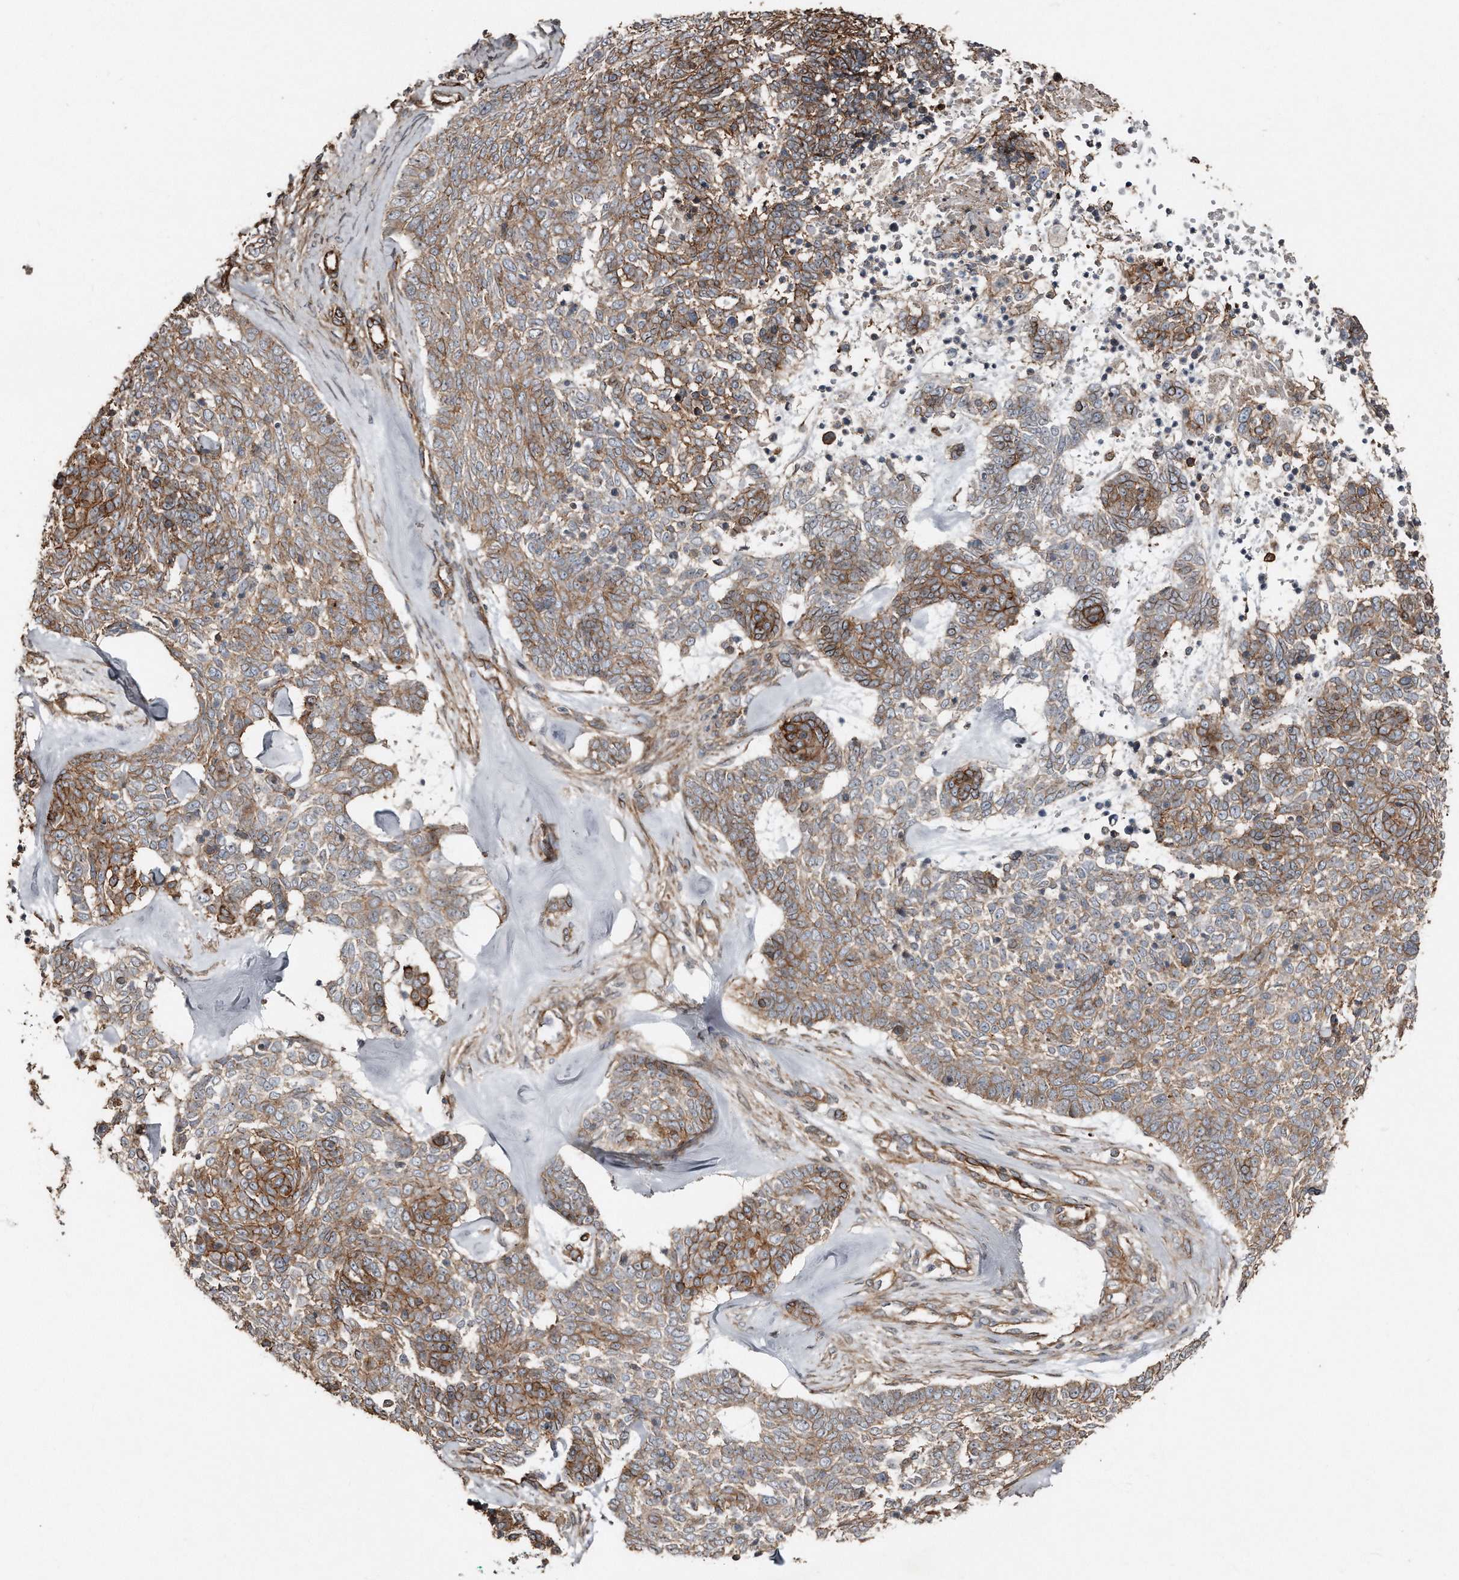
{"staining": {"intensity": "moderate", "quantity": ">75%", "location": "cytoplasmic/membranous"}, "tissue": "skin cancer", "cell_type": "Tumor cells", "image_type": "cancer", "snomed": [{"axis": "morphology", "description": "Basal cell carcinoma"}, {"axis": "topography", "description": "Skin"}], "caption": "Skin cancer (basal cell carcinoma) tissue reveals moderate cytoplasmic/membranous positivity in about >75% of tumor cells, visualized by immunohistochemistry.", "gene": "SNAP47", "patient": {"sex": "female", "age": 81}}